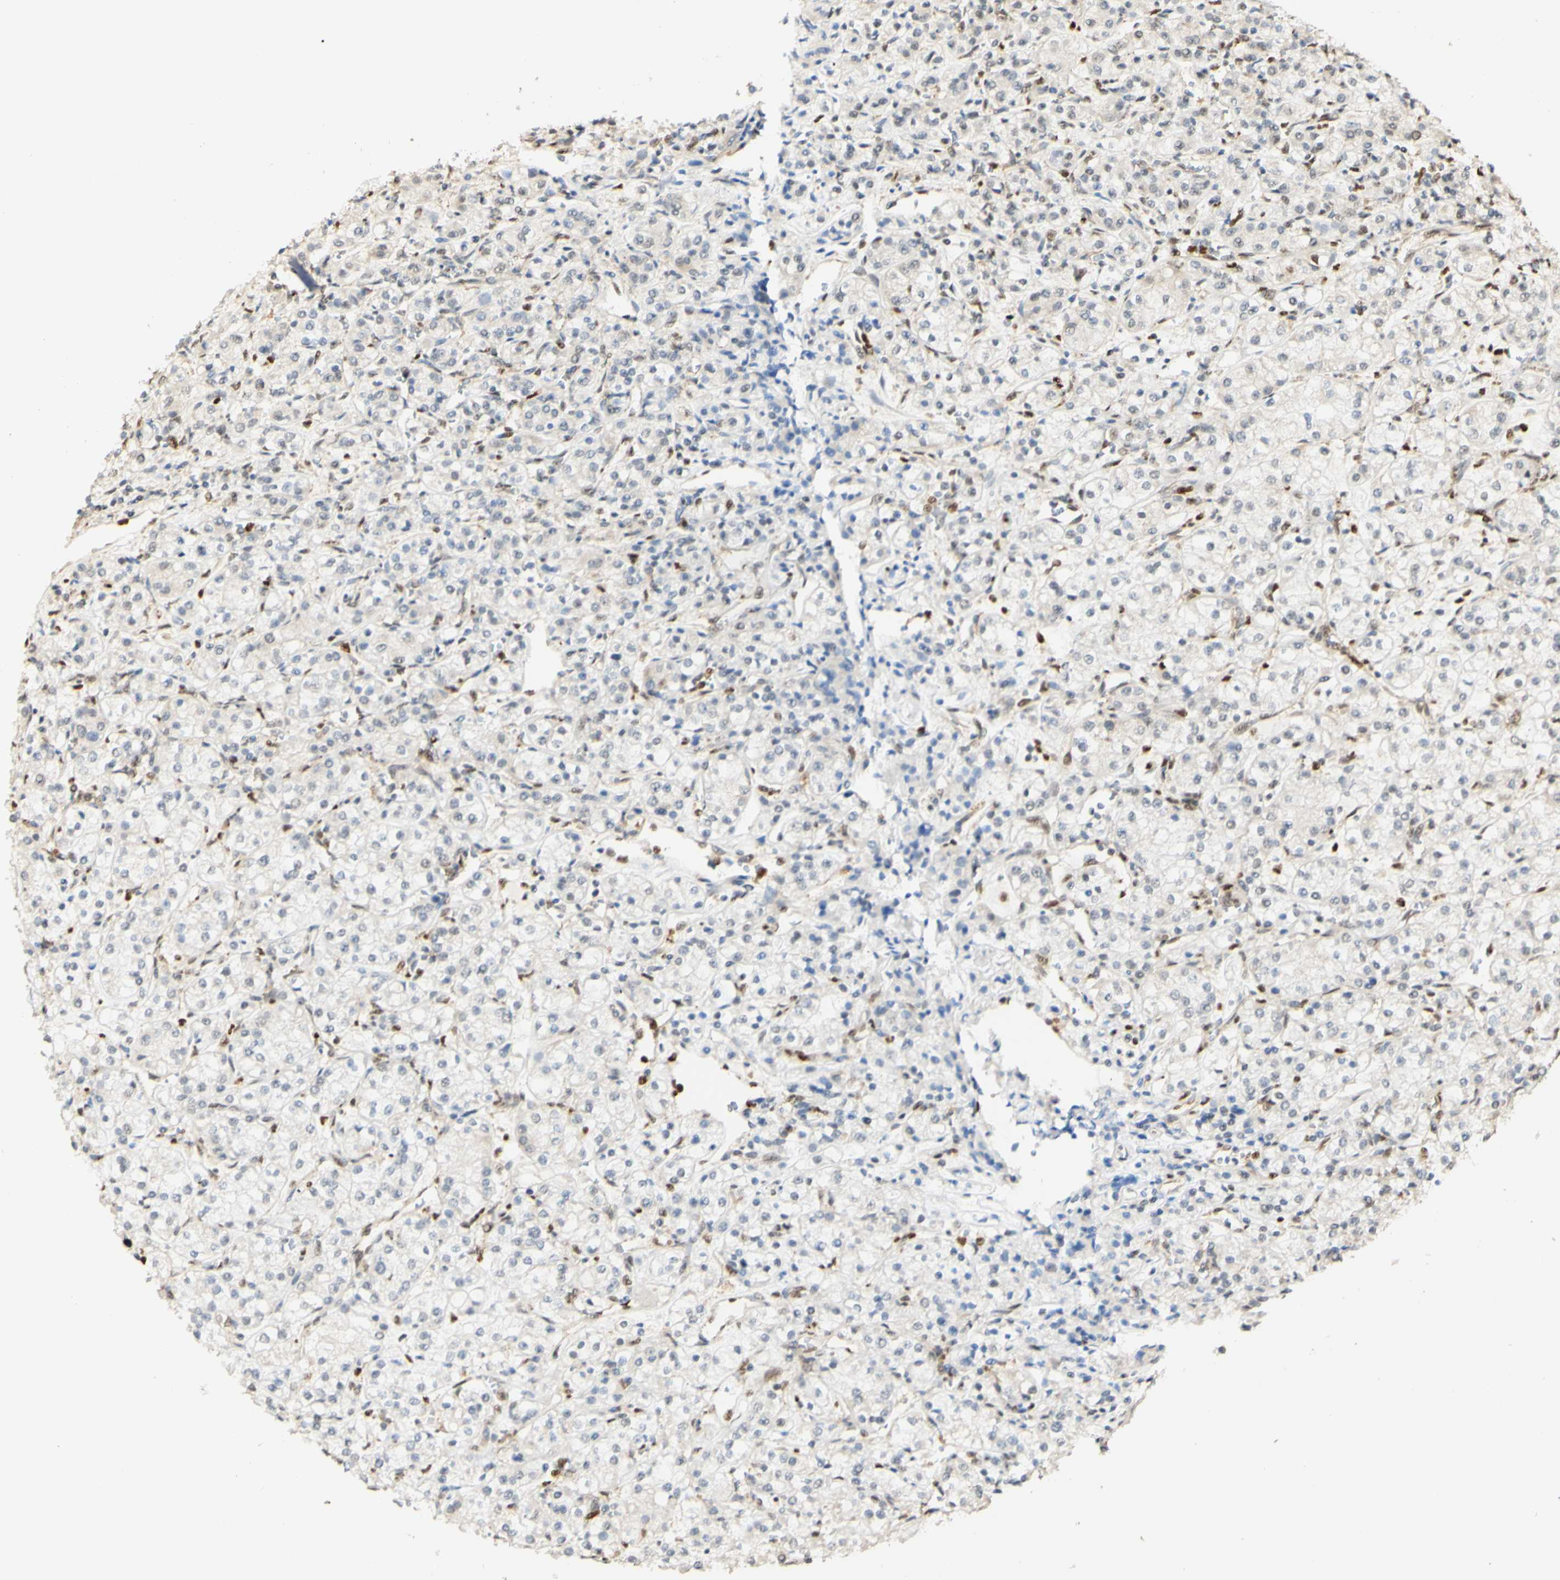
{"staining": {"intensity": "negative", "quantity": "none", "location": "none"}, "tissue": "renal cancer", "cell_type": "Tumor cells", "image_type": "cancer", "snomed": [{"axis": "morphology", "description": "Adenocarcinoma, NOS"}, {"axis": "topography", "description": "Kidney"}], "caption": "DAB immunohistochemical staining of adenocarcinoma (renal) exhibits no significant staining in tumor cells.", "gene": "MAP3K4", "patient": {"sex": "male", "age": 77}}